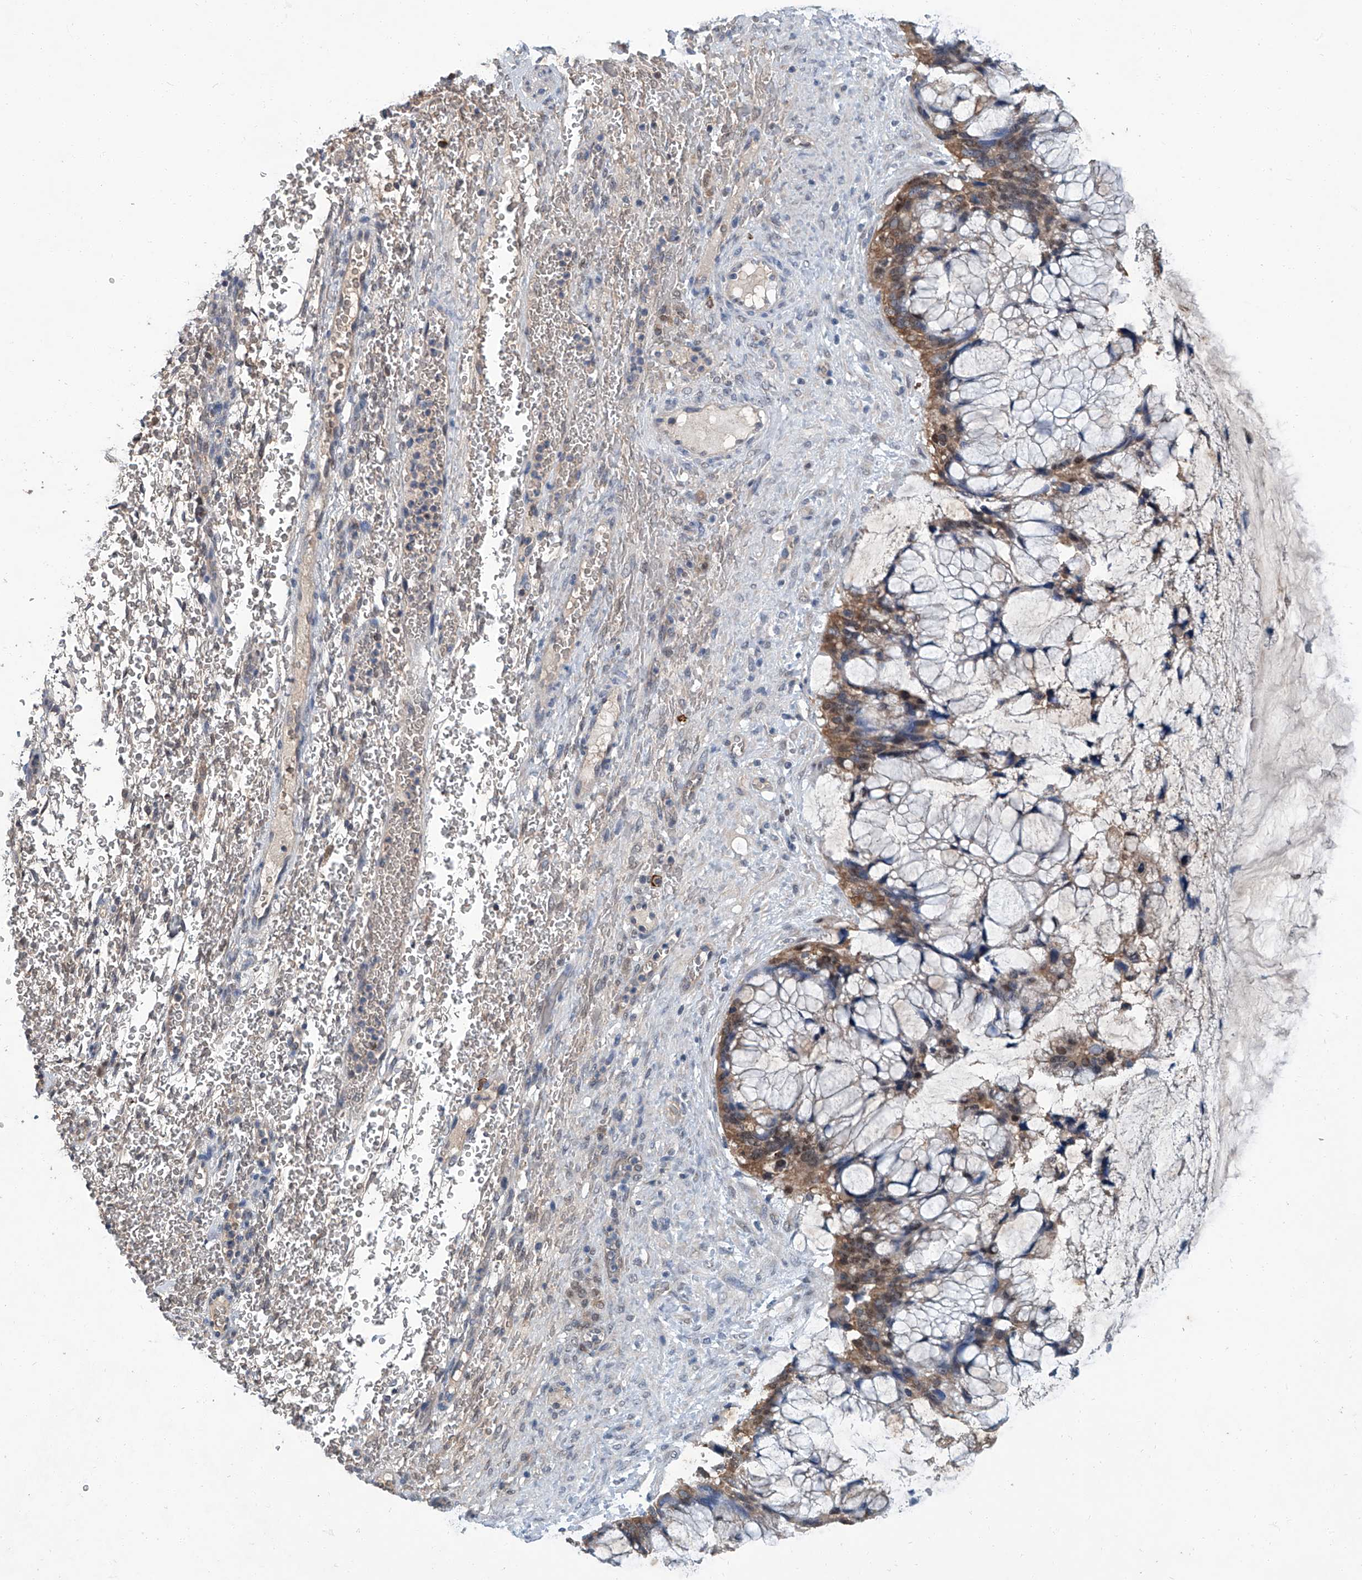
{"staining": {"intensity": "moderate", "quantity": ">75%", "location": "cytoplasmic/membranous,nuclear"}, "tissue": "ovarian cancer", "cell_type": "Tumor cells", "image_type": "cancer", "snomed": [{"axis": "morphology", "description": "Cystadenocarcinoma, mucinous, NOS"}, {"axis": "topography", "description": "Ovary"}], "caption": "Immunohistochemistry of human ovarian mucinous cystadenocarcinoma reveals medium levels of moderate cytoplasmic/membranous and nuclear expression in approximately >75% of tumor cells.", "gene": "CLK1", "patient": {"sex": "female", "age": 37}}